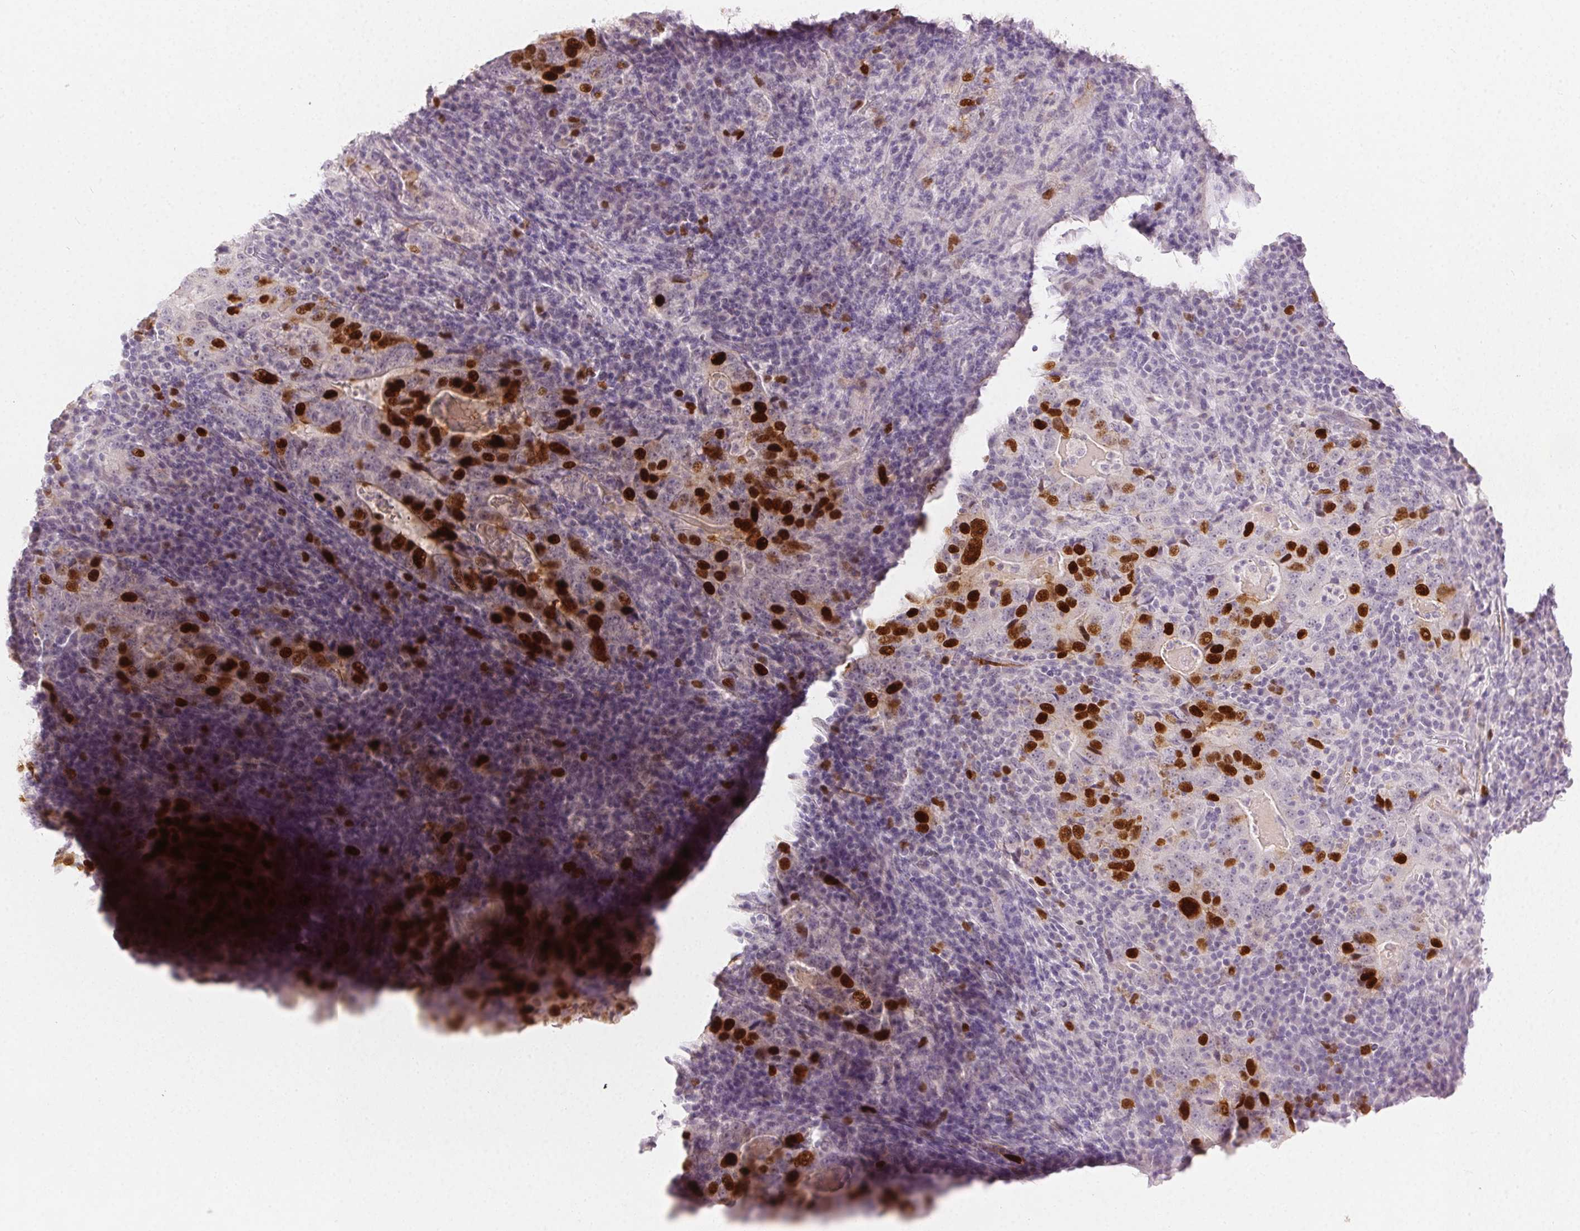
{"staining": {"intensity": "strong", "quantity": ">75%", "location": "nuclear"}, "tissue": "stomach cancer", "cell_type": "Tumor cells", "image_type": "cancer", "snomed": [{"axis": "morphology", "description": "Normal tissue, NOS"}, {"axis": "morphology", "description": "Adenocarcinoma, NOS"}, {"axis": "topography", "description": "Stomach, upper"}, {"axis": "topography", "description": "Stomach"}], "caption": "Stomach adenocarcinoma stained for a protein (brown) displays strong nuclear positive expression in approximately >75% of tumor cells.", "gene": "ANLN", "patient": {"sex": "male", "age": 59}}